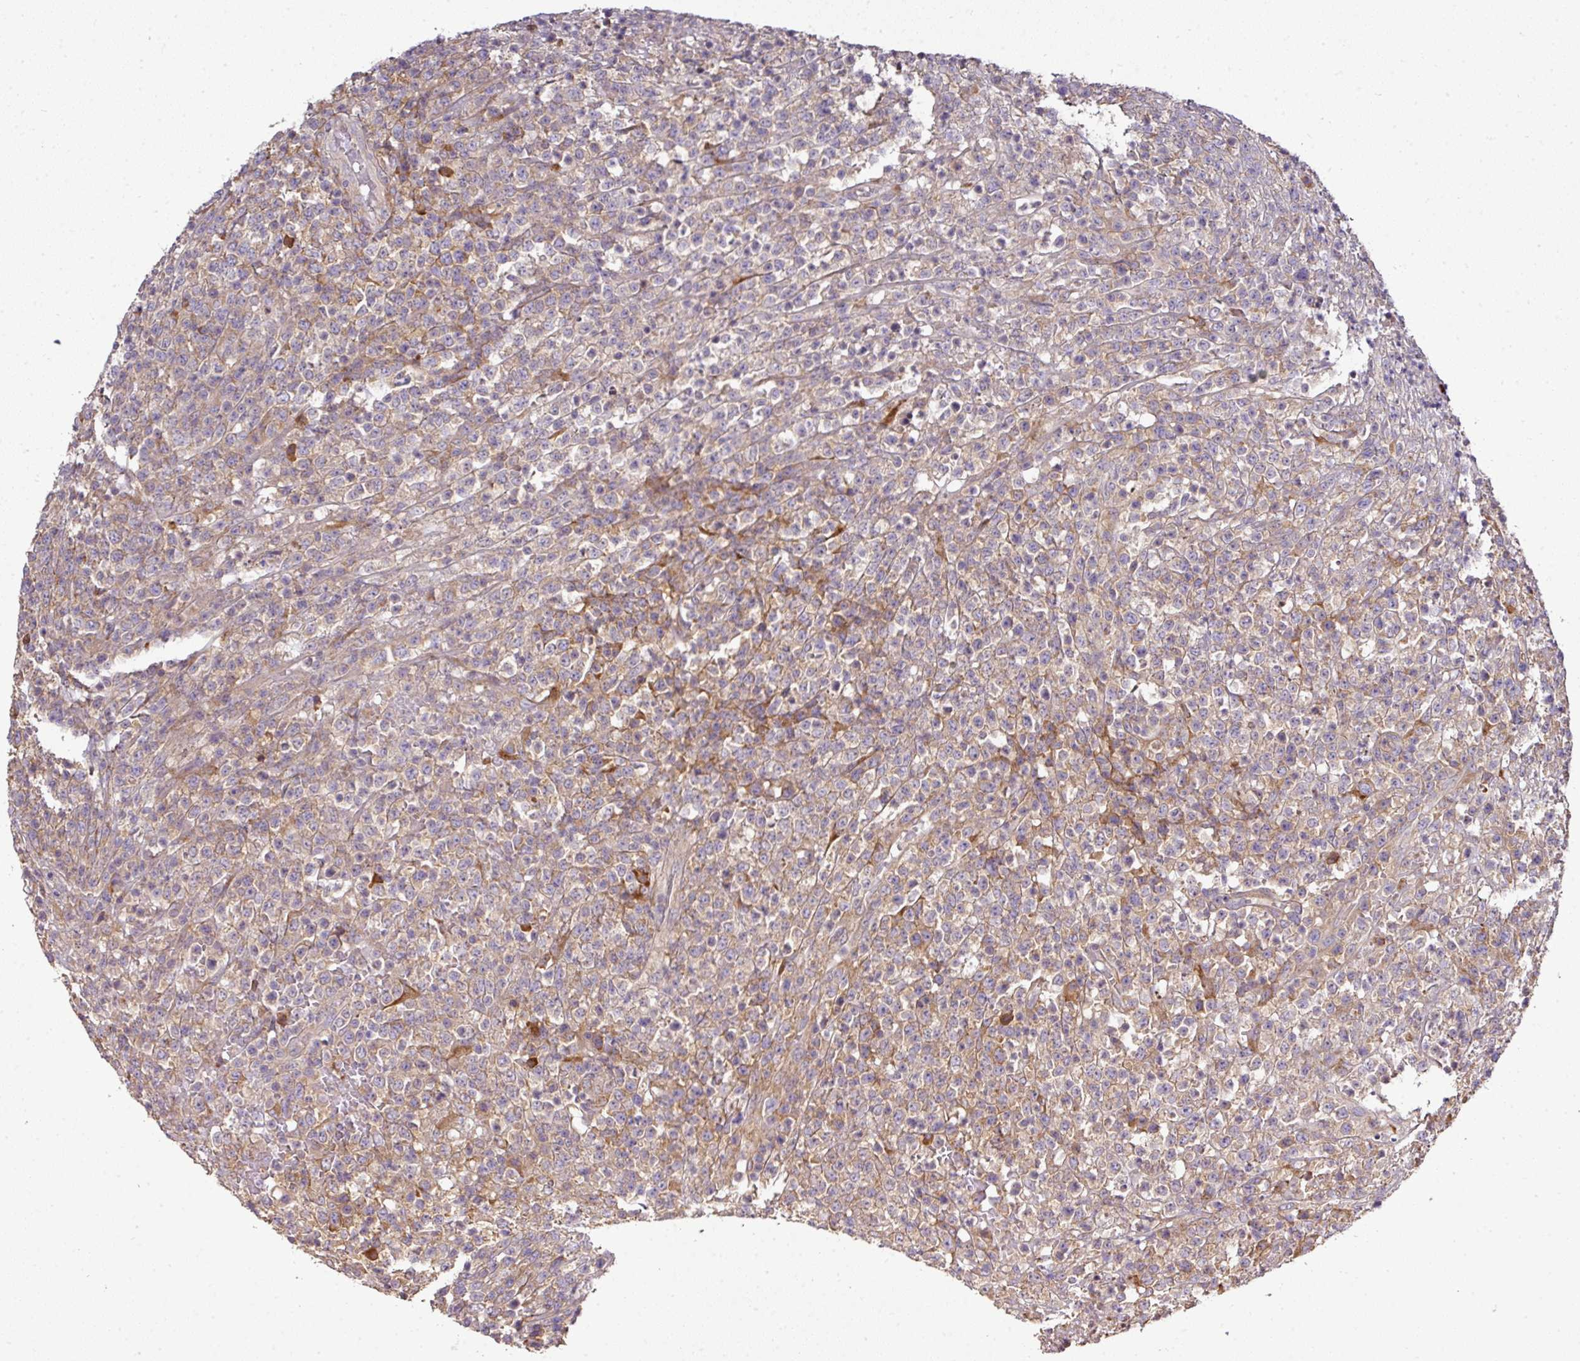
{"staining": {"intensity": "moderate", "quantity": "<25%", "location": "cytoplasmic/membranous"}, "tissue": "lymphoma", "cell_type": "Tumor cells", "image_type": "cancer", "snomed": [{"axis": "morphology", "description": "Malignant lymphoma, non-Hodgkin's type, High grade"}, {"axis": "topography", "description": "Colon"}], "caption": "Immunohistochemistry photomicrograph of neoplastic tissue: human lymphoma stained using IHC demonstrates low levels of moderate protein expression localized specifically in the cytoplasmic/membranous of tumor cells, appearing as a cytoplasmic/membranous brown color.", "gene": "GALP", "patient": {"sex": "female", "age": 53}}